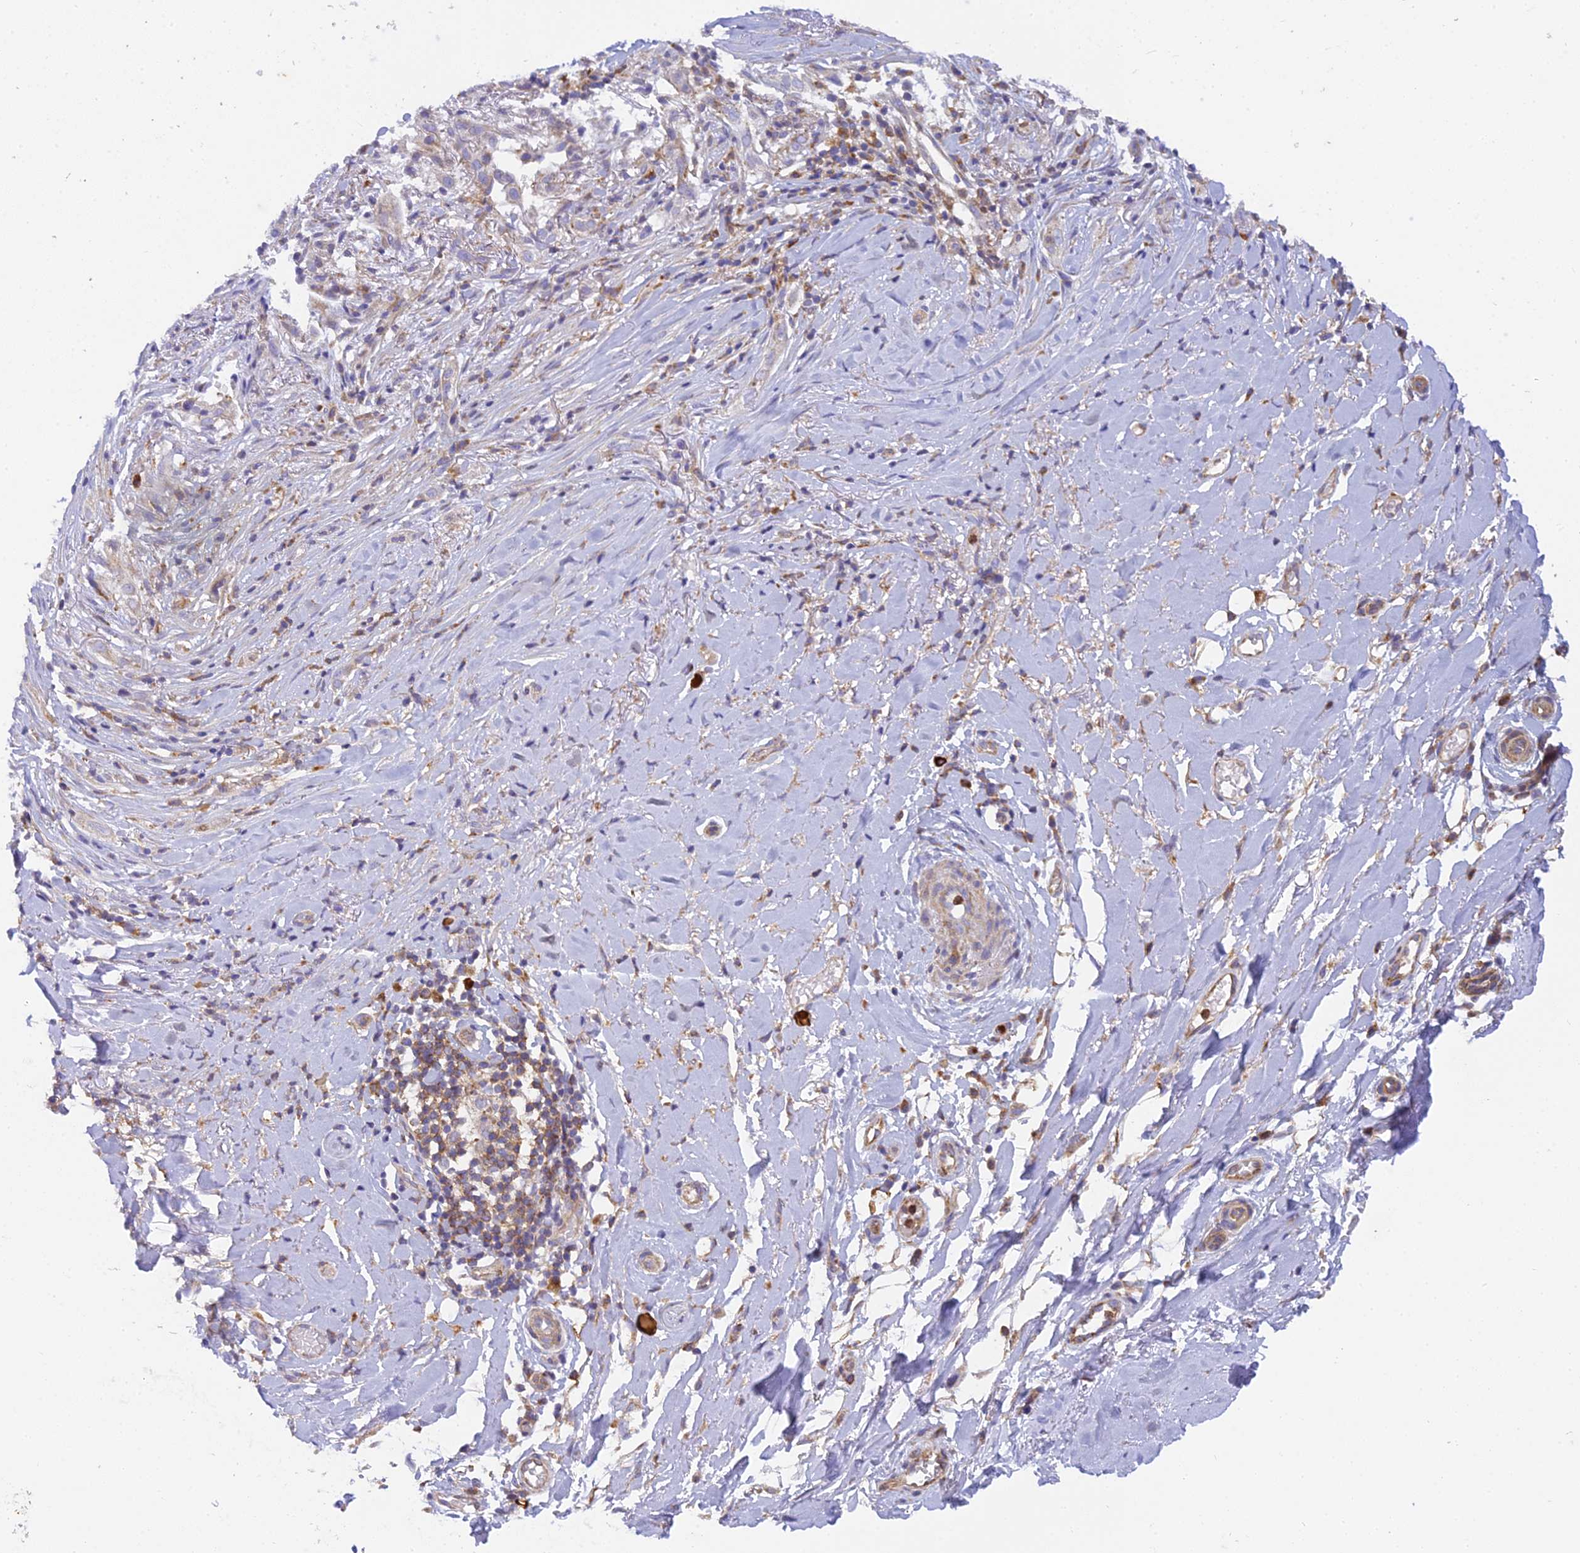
{"staining": {"intensity": "negative", "quantity": "none", "location": "none"}, "tissue": "adipose tissue", "cell_type": "Adipocytes", "image_type": "normal", "snomed": [{"axis": "morphology", "description": "Normal tissue, NOS"}, {"axis": "morphology", "description": "Basal cell carcinoma"}, {"axis": "topography", "description": "Skin"}], "caption": "Adipose tissue stained for a protein using IHC shows no staining adipocytes.", "gene": "CLCN7", "patient": {"sex": "female", "age": 89}}